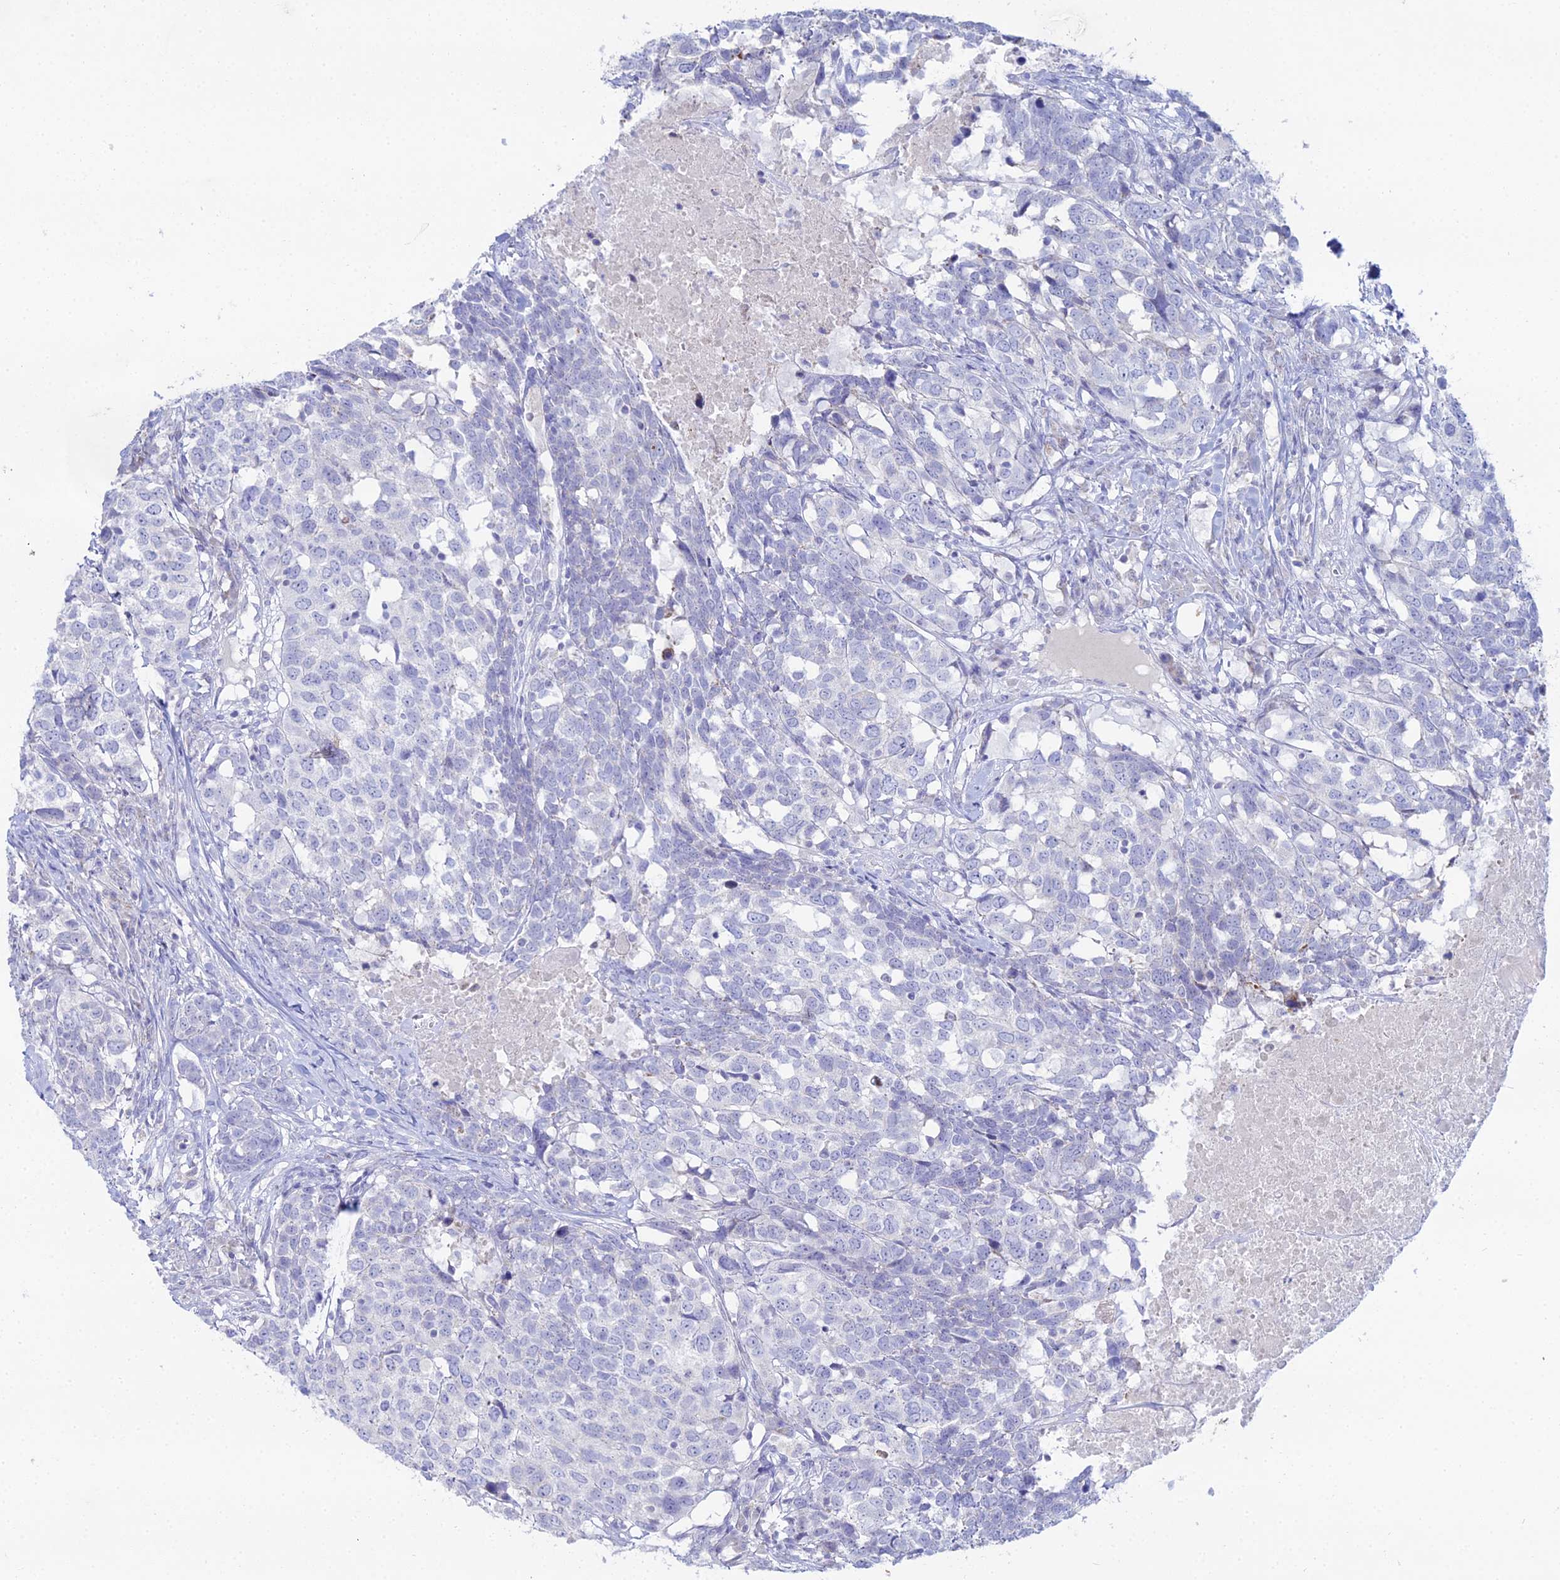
{"staining": {"intensity": "negative", "quantity": "none", "location": "none"}, "tissue": "head and neck cancer", "cell_type": "Tumor cells", "image_type": "cancer", "snomed": [{"axis": "morphology", "description": "Squamous cell carcinoma, NOS"}, {"axis": "topography", "description": "Head-Neck"}], "caption": "Tumor cells show no significant positivity in squamous cell carcinoma (head and neck). (Immunohistochemistry (ihc), brightfield microscopy, high magnification).", "gene": "DHX34", "patient": {"sex": "male", "age": 66}}